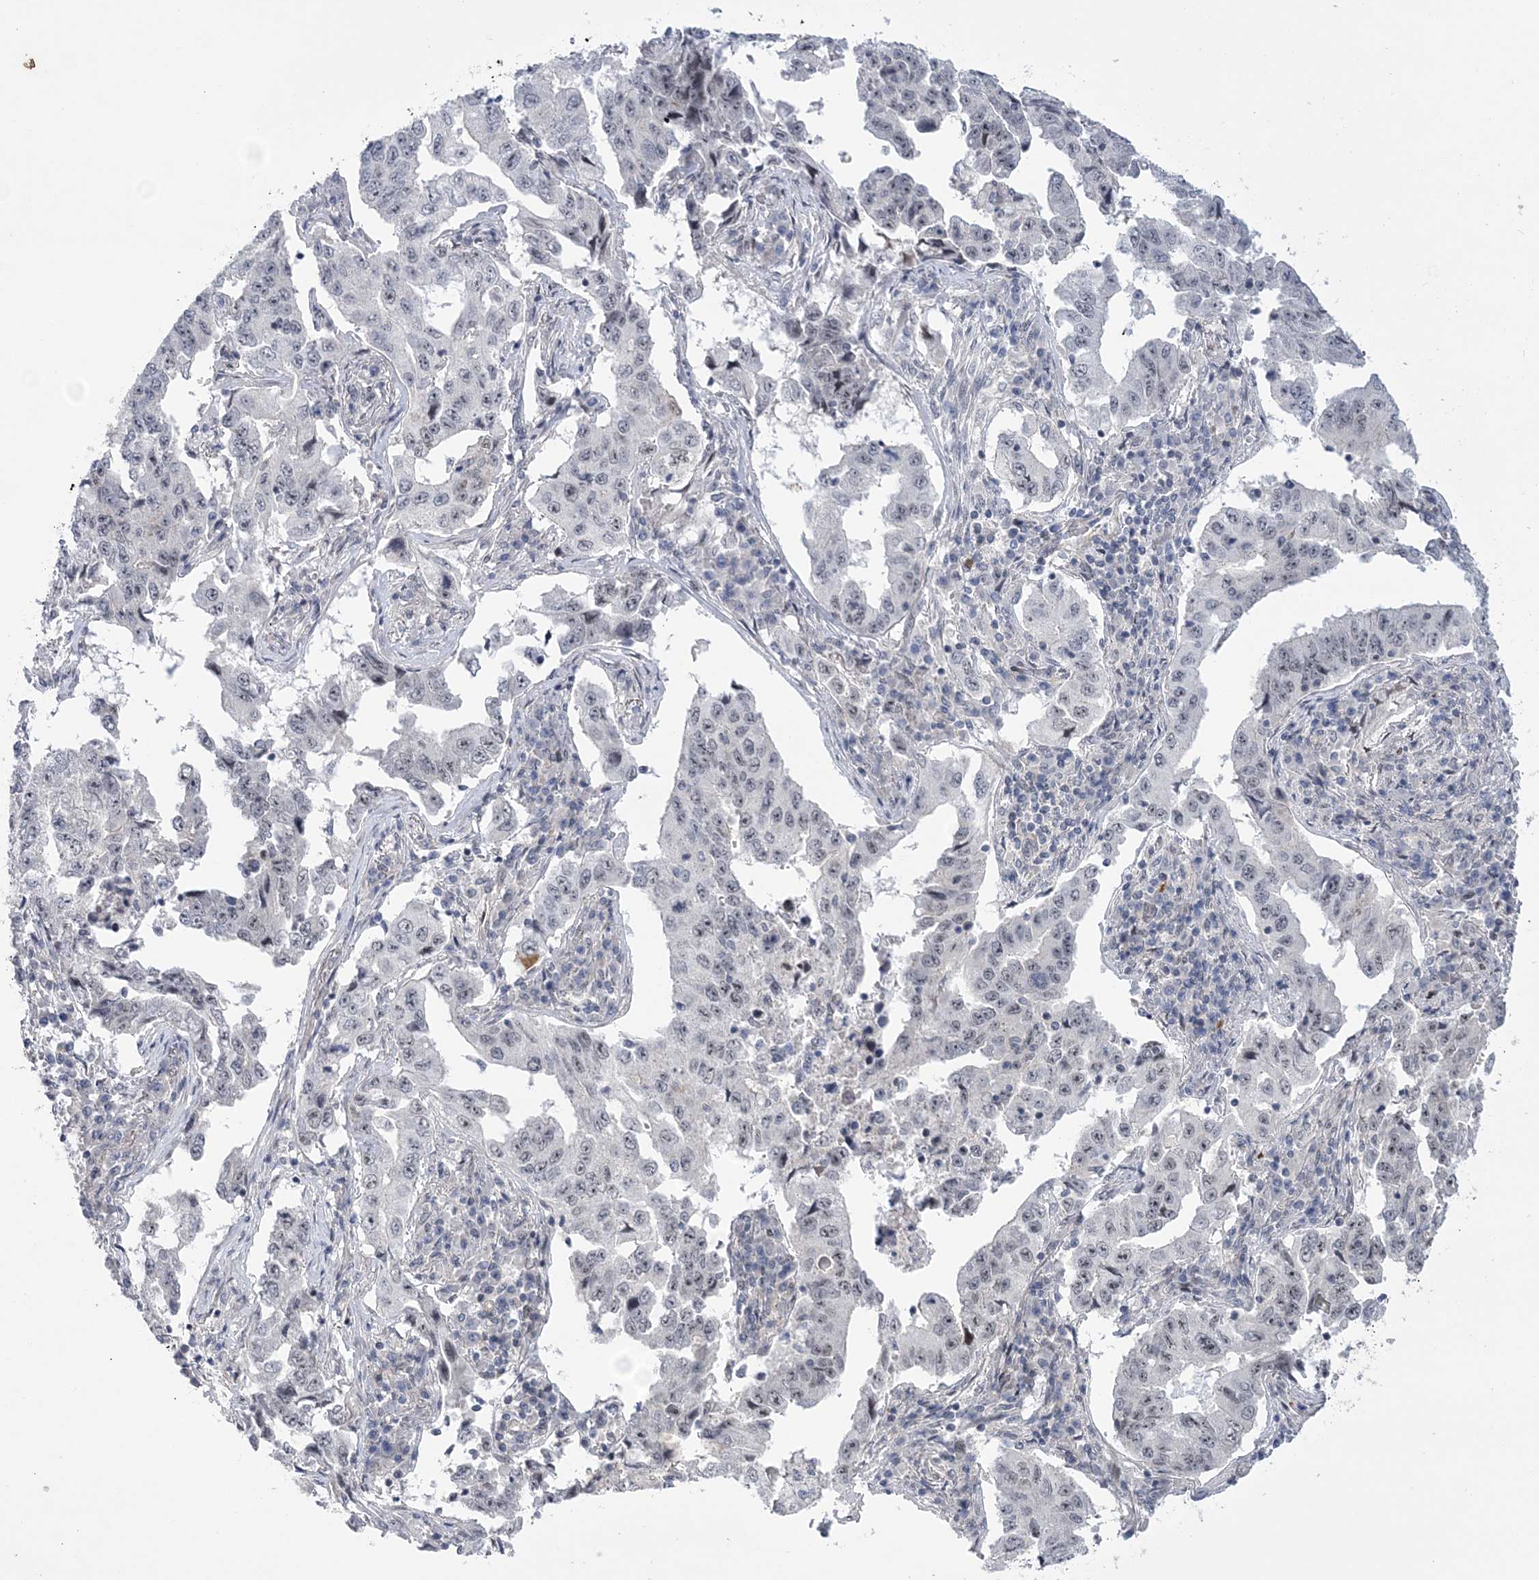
{"staining": {"intensity": "negative", "quantity": "none", "location": "none"}, "tissue": "lung cancer", "cell_type": "Tumor cells", "image_type": "cancer", "snomed": [{"axis": "morphology", "description": "Adenocarcinoma, NOS"}, {"axis": "topography", "description": "Lung"}], "caption": "Histopathology image shows no protein expression in tumor cells of lung cancer (adenocarcinoma) tissue. (Stains: DAB IHC with hematoxylin counter stain, Microscopy: brightfield microscopy at high magnification).", "gene": "HOMEZ", "patient": {"sex": "female", "age": 51}}